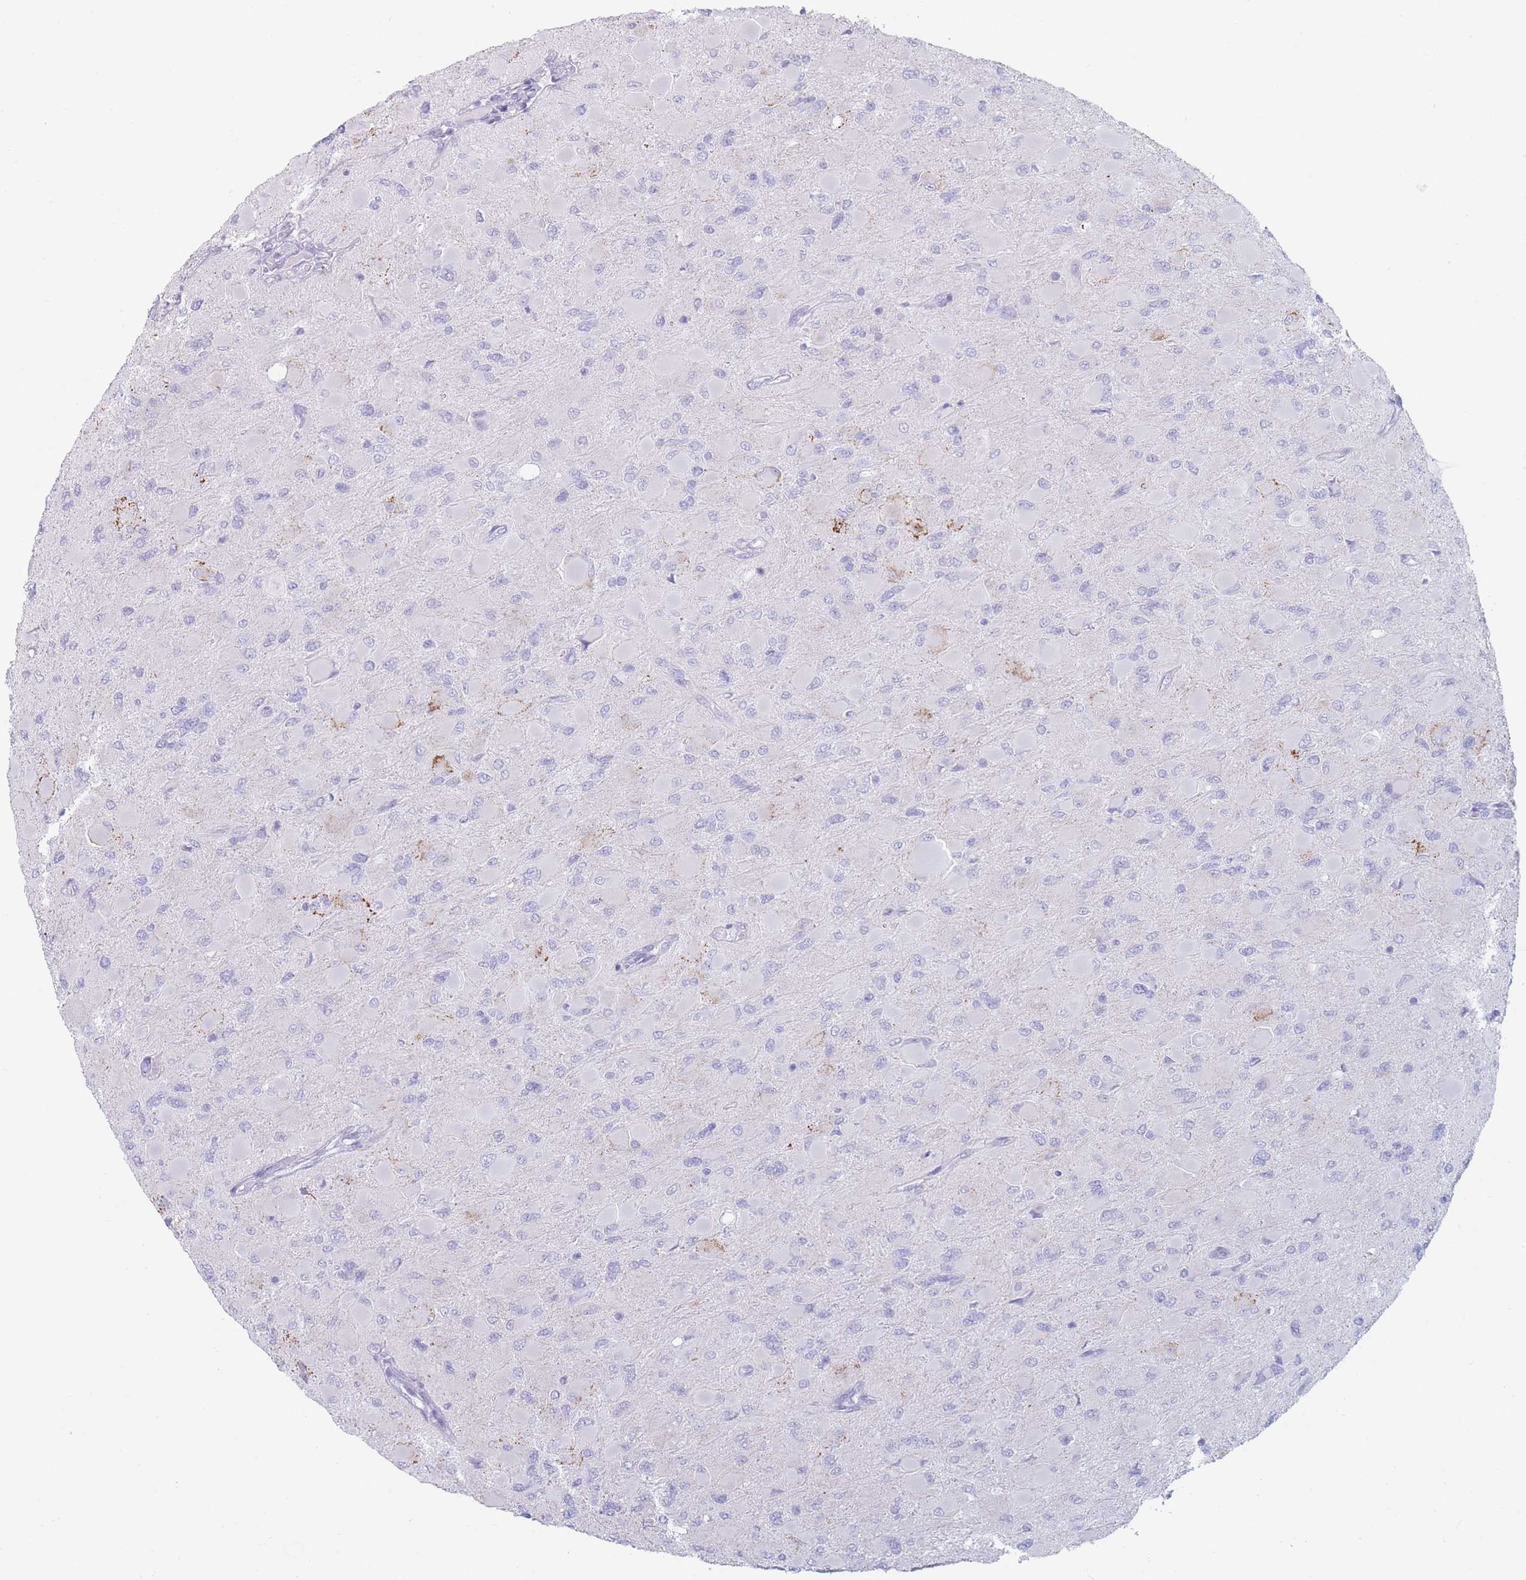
{"staining": {"intensity": "negative", "quantity": "none", "location": "none"}, "tissue": "glioma", "cell_type": "Tumor cells", "image_type": "cancer", "snomed": [{"axis": "morphology", "description": "Glioma, malignant, High grade"}, {"axis": "topography", "description": "Cerebral cortex"}], "caption": "Human glioma stained for a protein using IHC reveals no positivity in tumor cells.", "gene": "GPR12", "patient": {"sex": "female", "age": 36}}